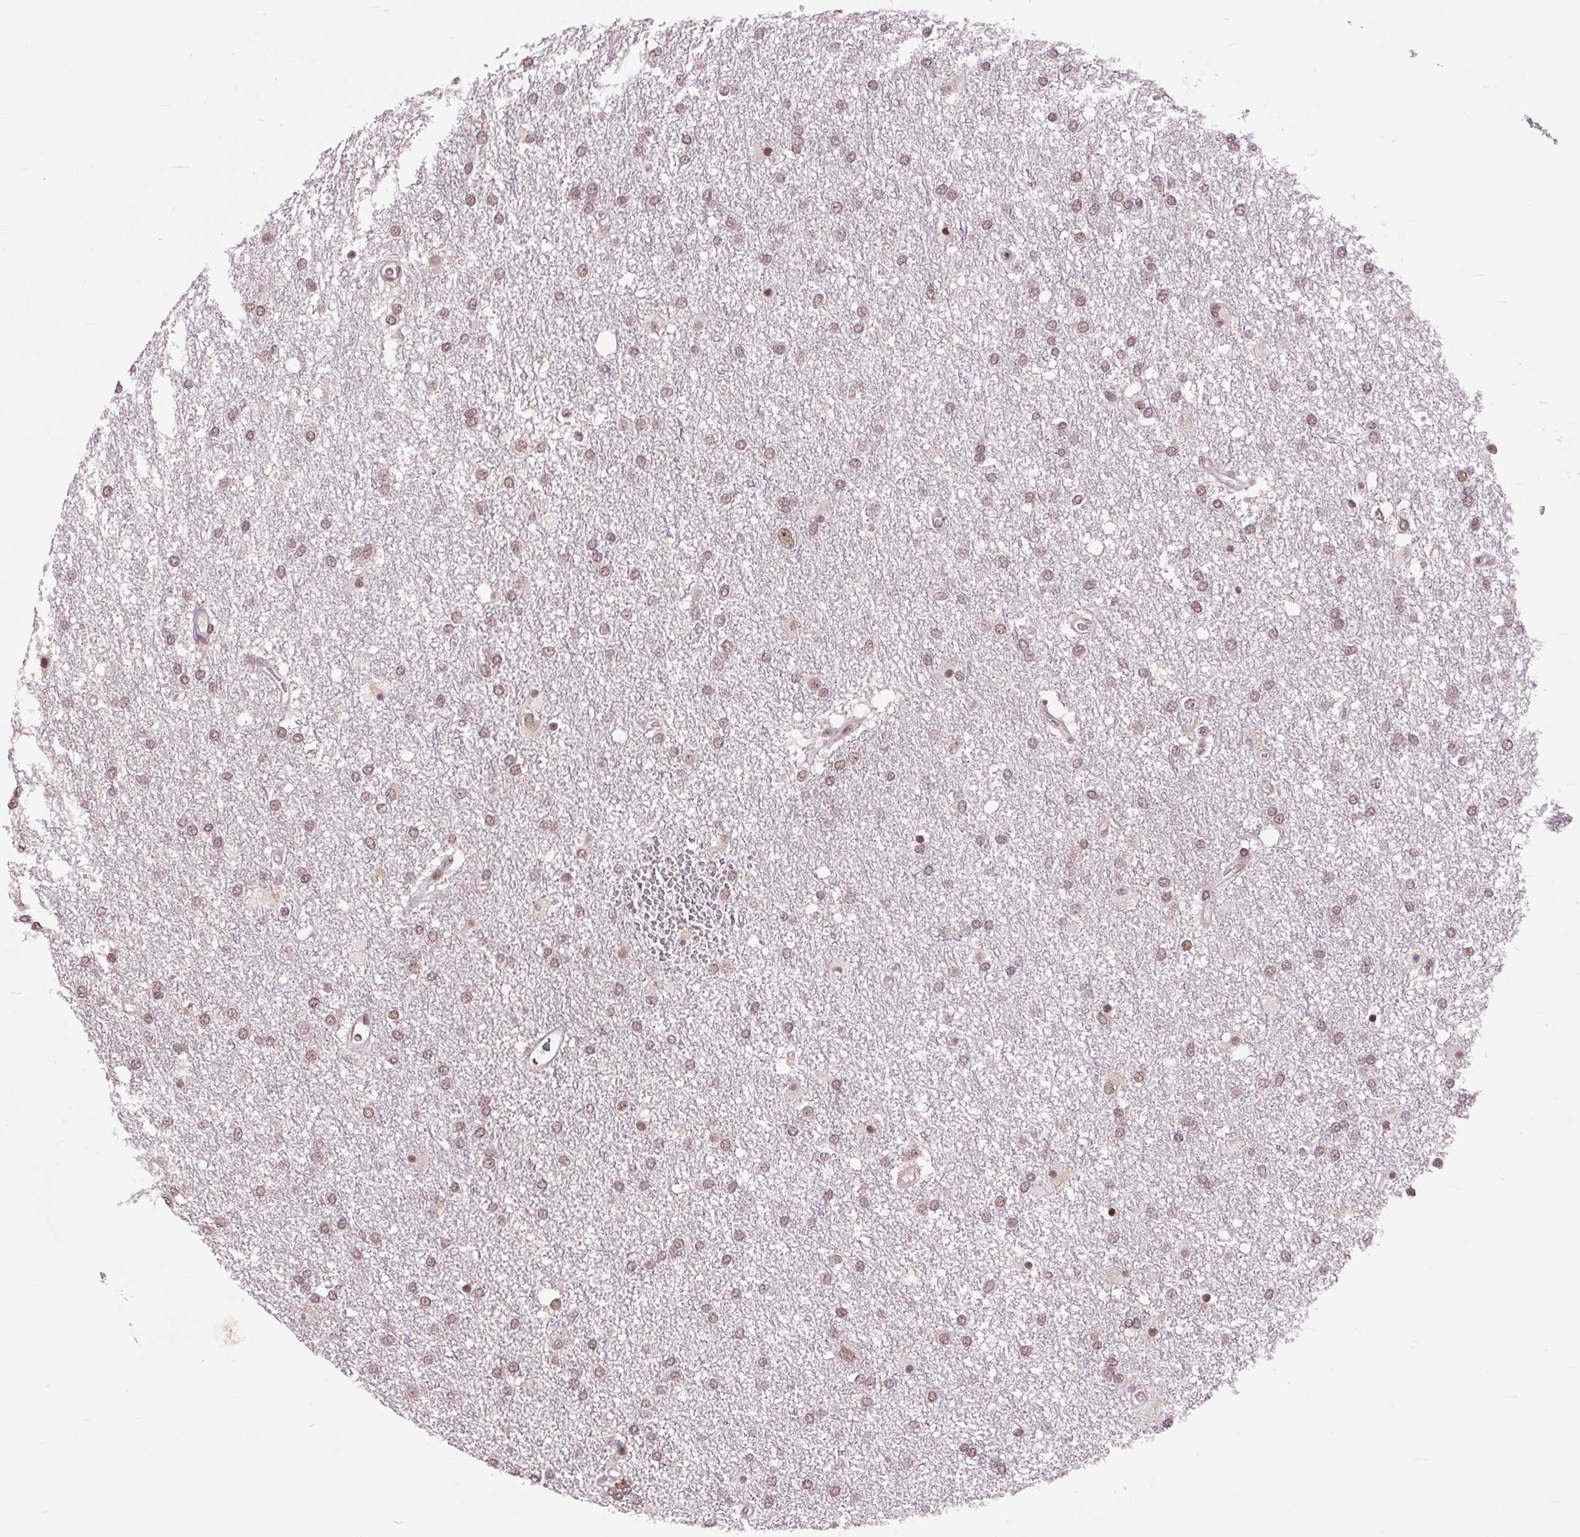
{"staining": {"intensity": "moderate", "quantity": ">75%", "location": "nuclear"}, "tissue": "glioma", "cell_type": "Tumor cells", "image_type": "cancer", "snomed": [{"axis": "morphology", "description": "Glioma, malignant, High grade"}, {"axis": "topography", "description": "Brain"}], "caption": "Immunohistochemistry (DAB (3,3'-diaminobenzidine)) staining of human malignant glioma (high-grade) displays moderate nuclear protein positivity in about >75% of tumor cells.", "gene": "CD2BP2", "patient": {"sex": "female", "age": 61}}